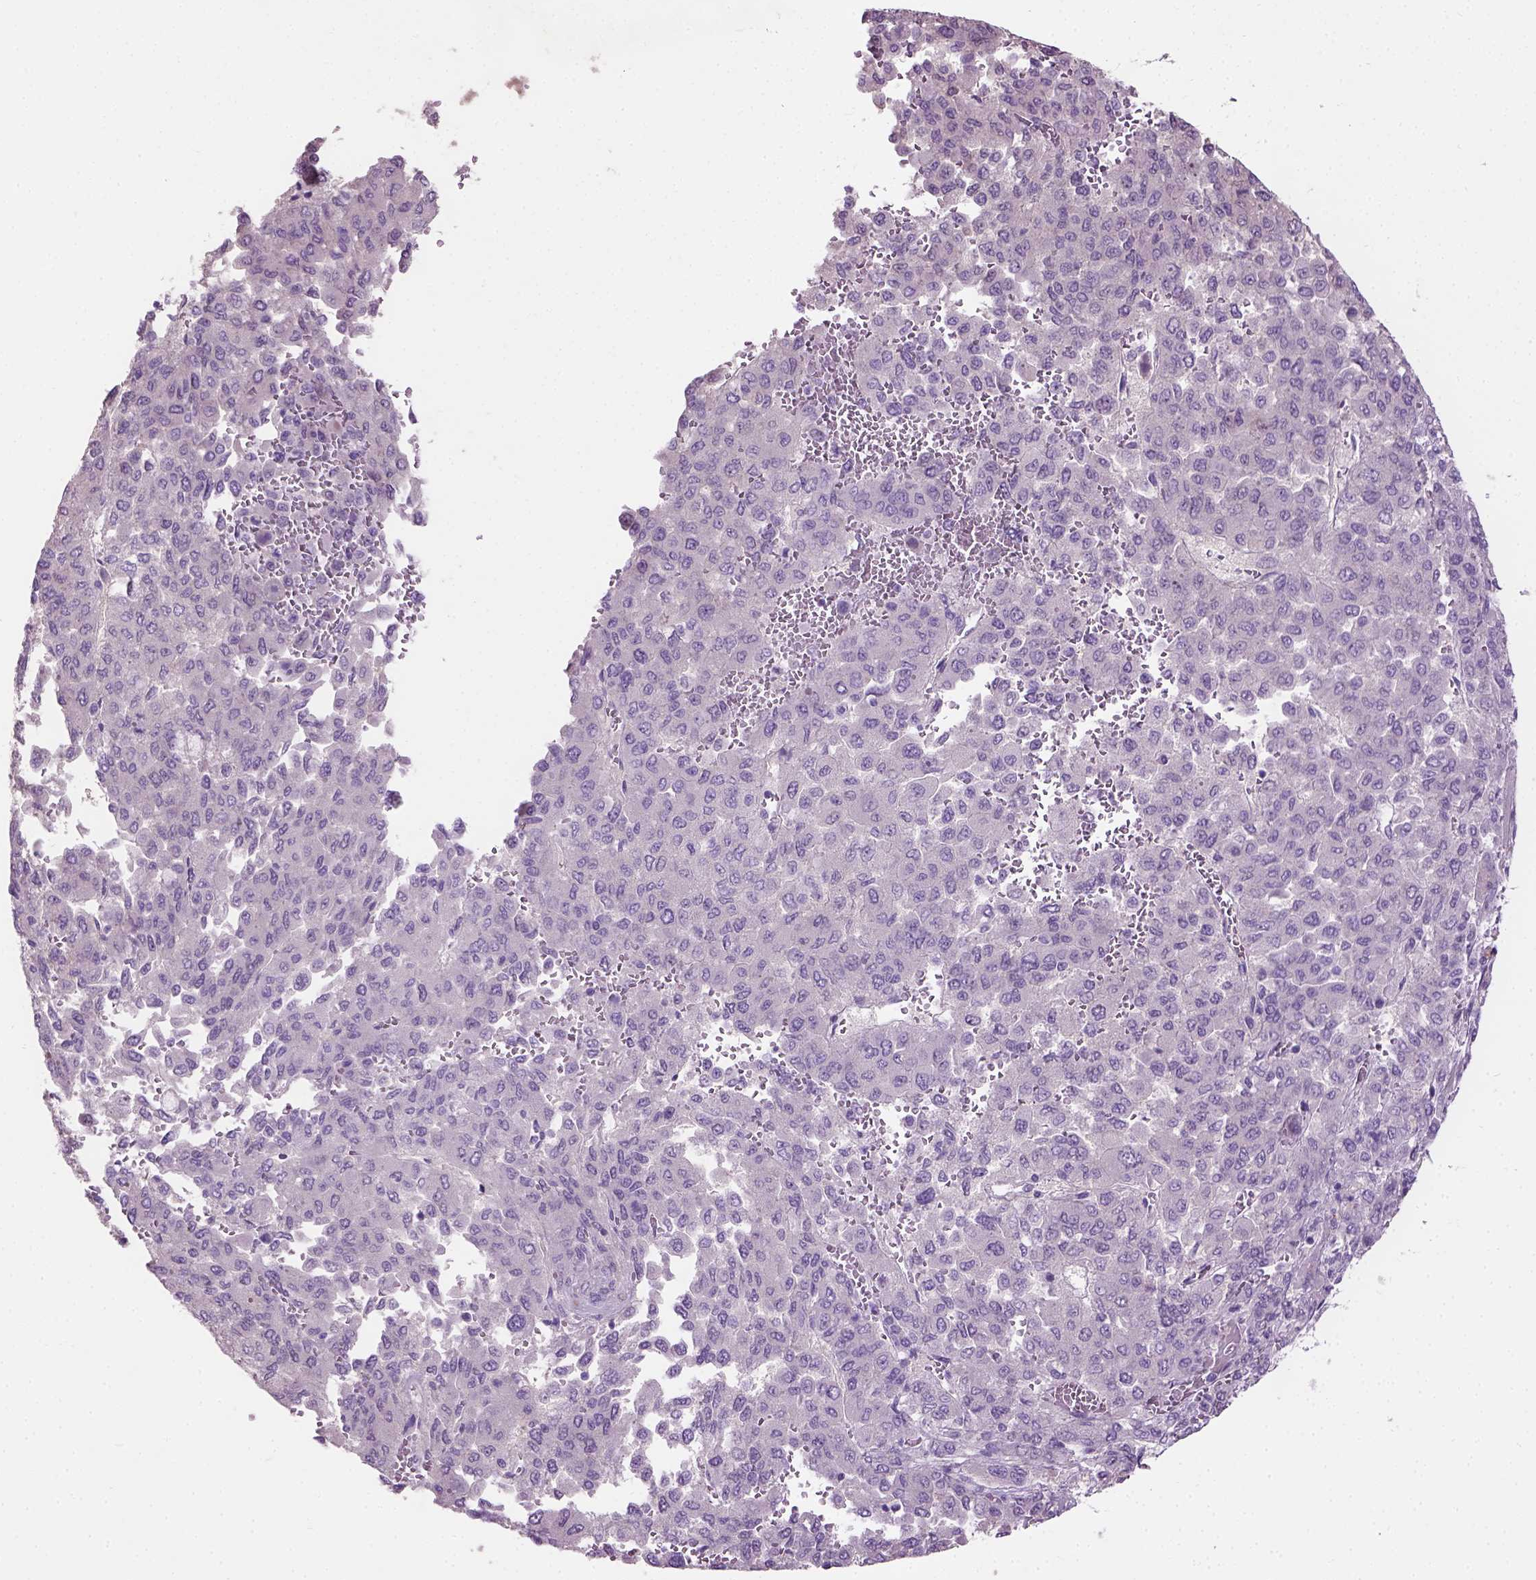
{"staining": {"intensity": "negative", "quantity": "none", "location": "none"}, "tissue": "liver cancer", "cell_type": "Tumor cells", "image_type": "cancer", "snomed": [{"axis": "morphology", "description": "Carcinoma, Hepatocellular, NOS"}, {"axis": "topography", "description": "Liver"}], "caption": "Immunohistochemical staining of human liver cancer reveals no significant expression in tumor cells.", "gene": "PKP3", "patient": {"sex": "female", "age": 41}}